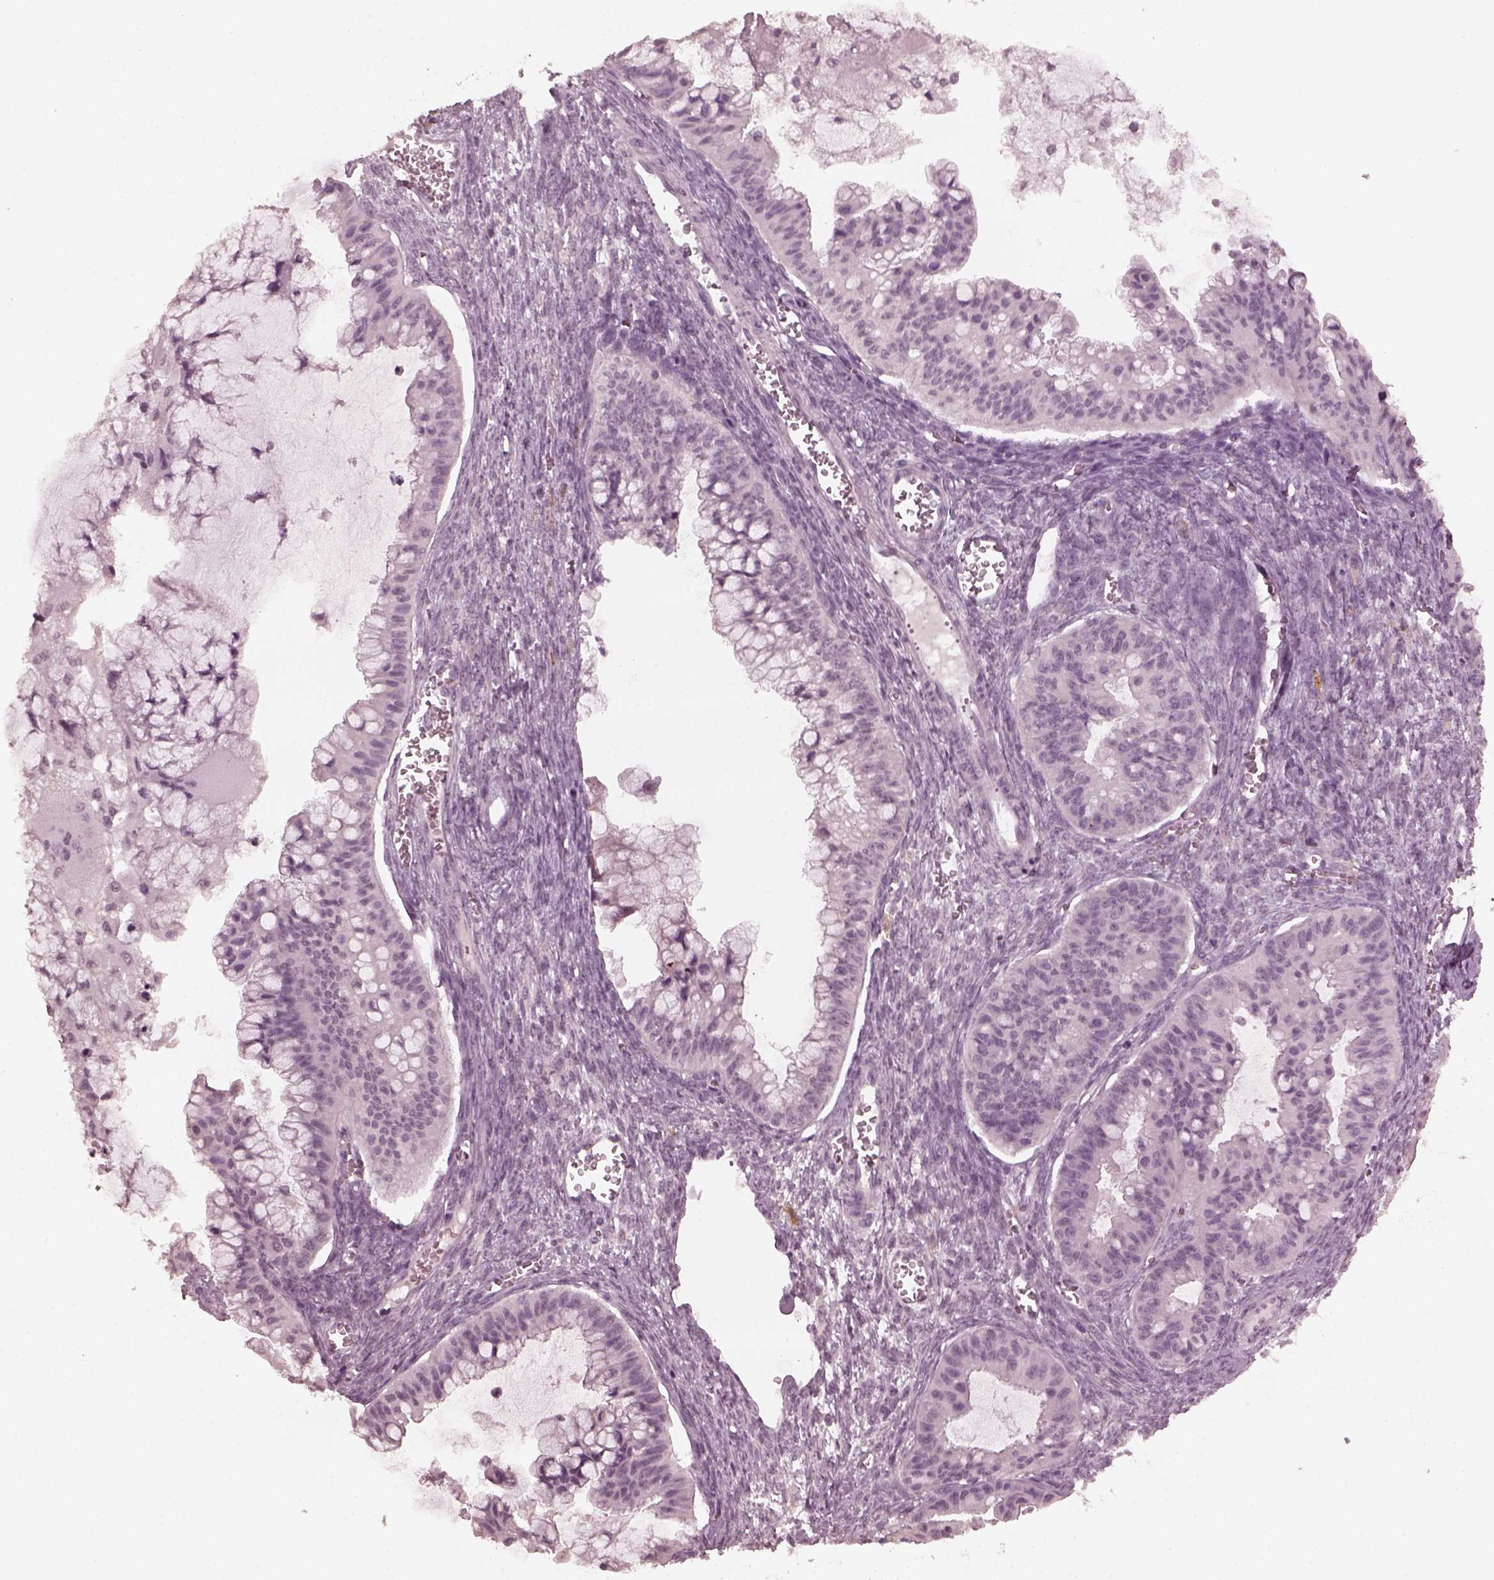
{"staining": {"intensity": "negative", "quantity": "none", "location": "none"}, "tissue": "ovarian cancer", "cell_type": "Tumor cells", "image_type": "cancer", "snomed": [{"axis": "morphology", "description": "Cystadenocarcinoma, mucinous, NOS"}, {"axis": "topography", "description": "Ovary"}], "caption": "Immunohistochemistry (IHC) image of mucinous cystadenocarcinoma (ovarian) stained for a protein (brown), which reveals no expression in tumor cells.", "gene": "KRT79", "patient": {"sex": "female", "age": 72}}